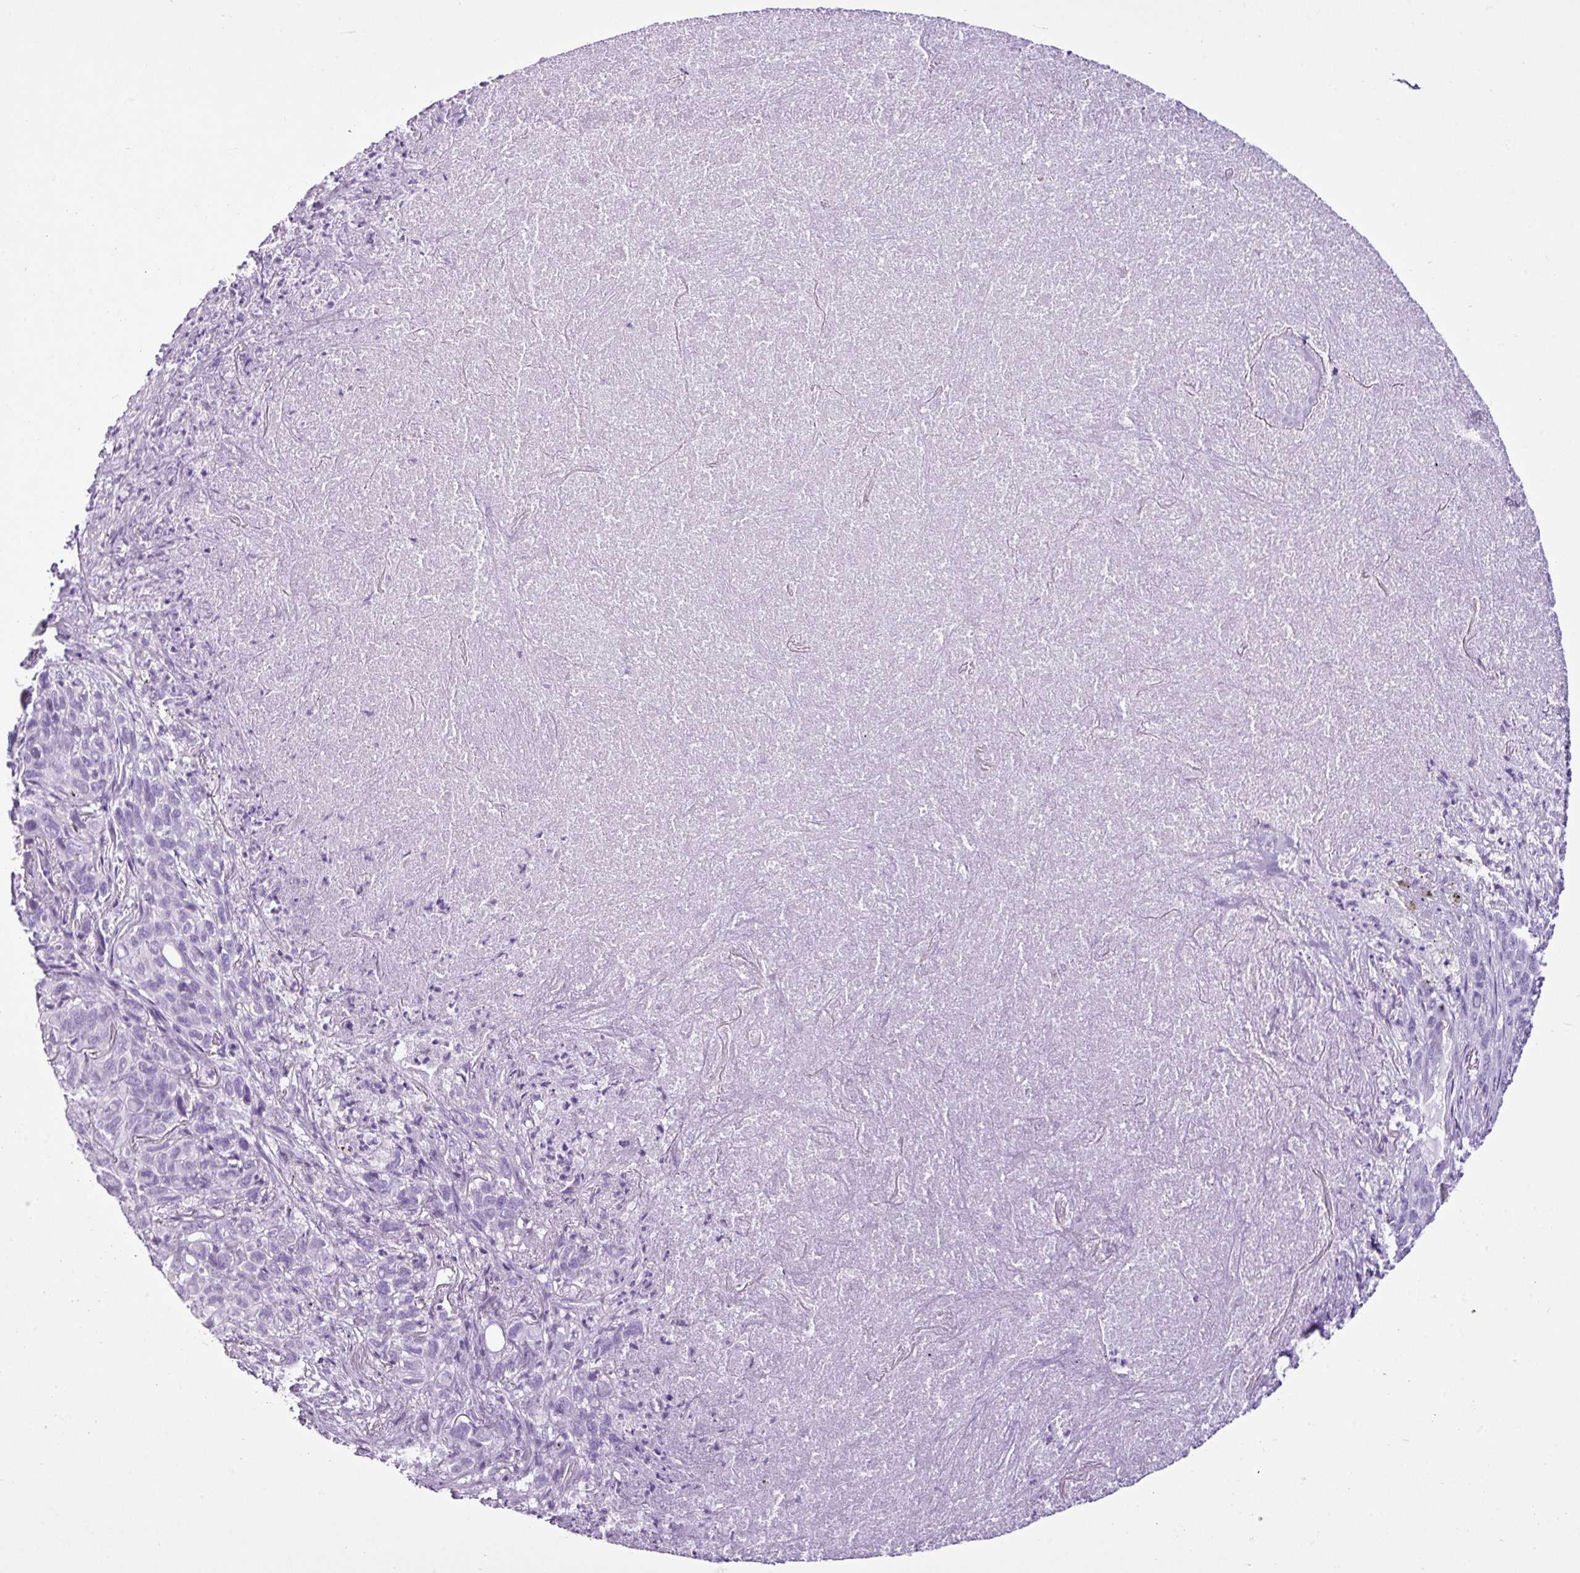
{"staining": {"intensity": "negative", "quantity": "none", "location": "none"}, "tissue": "melanoma", "cell_type": "Tumor cells", "image_type": "cancer", "snomed": [{"axis": "morphology", "description": "Malignant melanoma, Metastatic site"}, {"axis": "topography", "description": "Lung"}], "caption": "A high-resolution histopathology image shows immunohistochemistry staining of melanoma, which exhibits no significant positivity in tumor cells. Brightfield microscopy of immunohistochemistry (IHC) stained with DAB (brown) and hematoxylin (blue), captured at high magnification.", "gene": "LILRB4", "patient": {"sex": "male", "age": 48}}